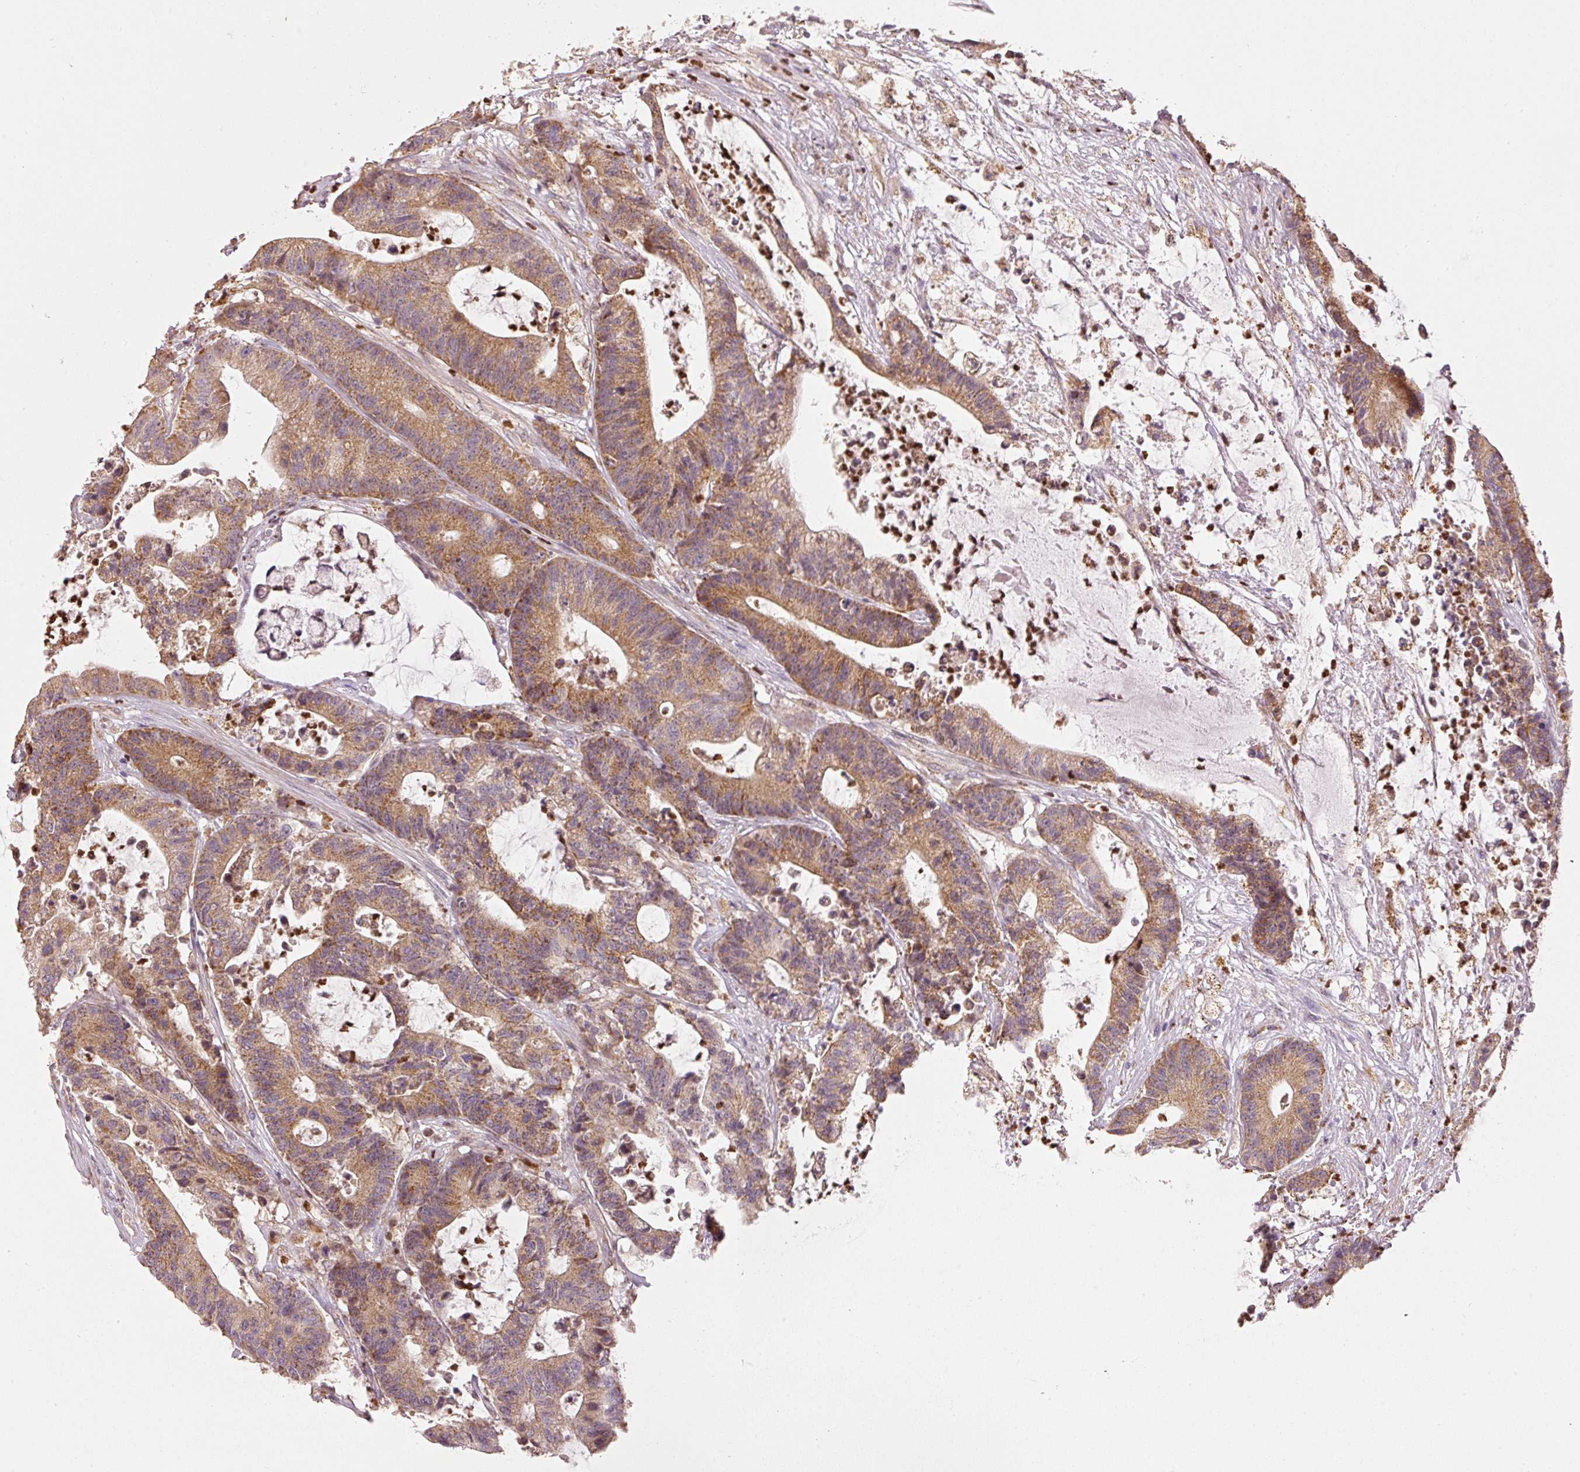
{"staining": {"intensity": "moderate", "quantity": "25%-75%", "location": "cytoplasmic/membranous"}, "tissue": "colorectal cancer", "cell_type": "Tumor cells", "image_type": "cancer", "snomed": [{"axis": "morphology", "description": "Adenocarcinoma, NOS"}, {"axis": "topography", "description": "Colon"}], "caption": "A histopathology image showing moderate cytoplasmic/membranous expression in approximately 25%-75% of tumor cells in adenocarcinoma (colorectal), as visualized by brown immunohistochemical staining.", "gene": "MTHFD1L", "patient": {"sex": "female", "age": 84}}